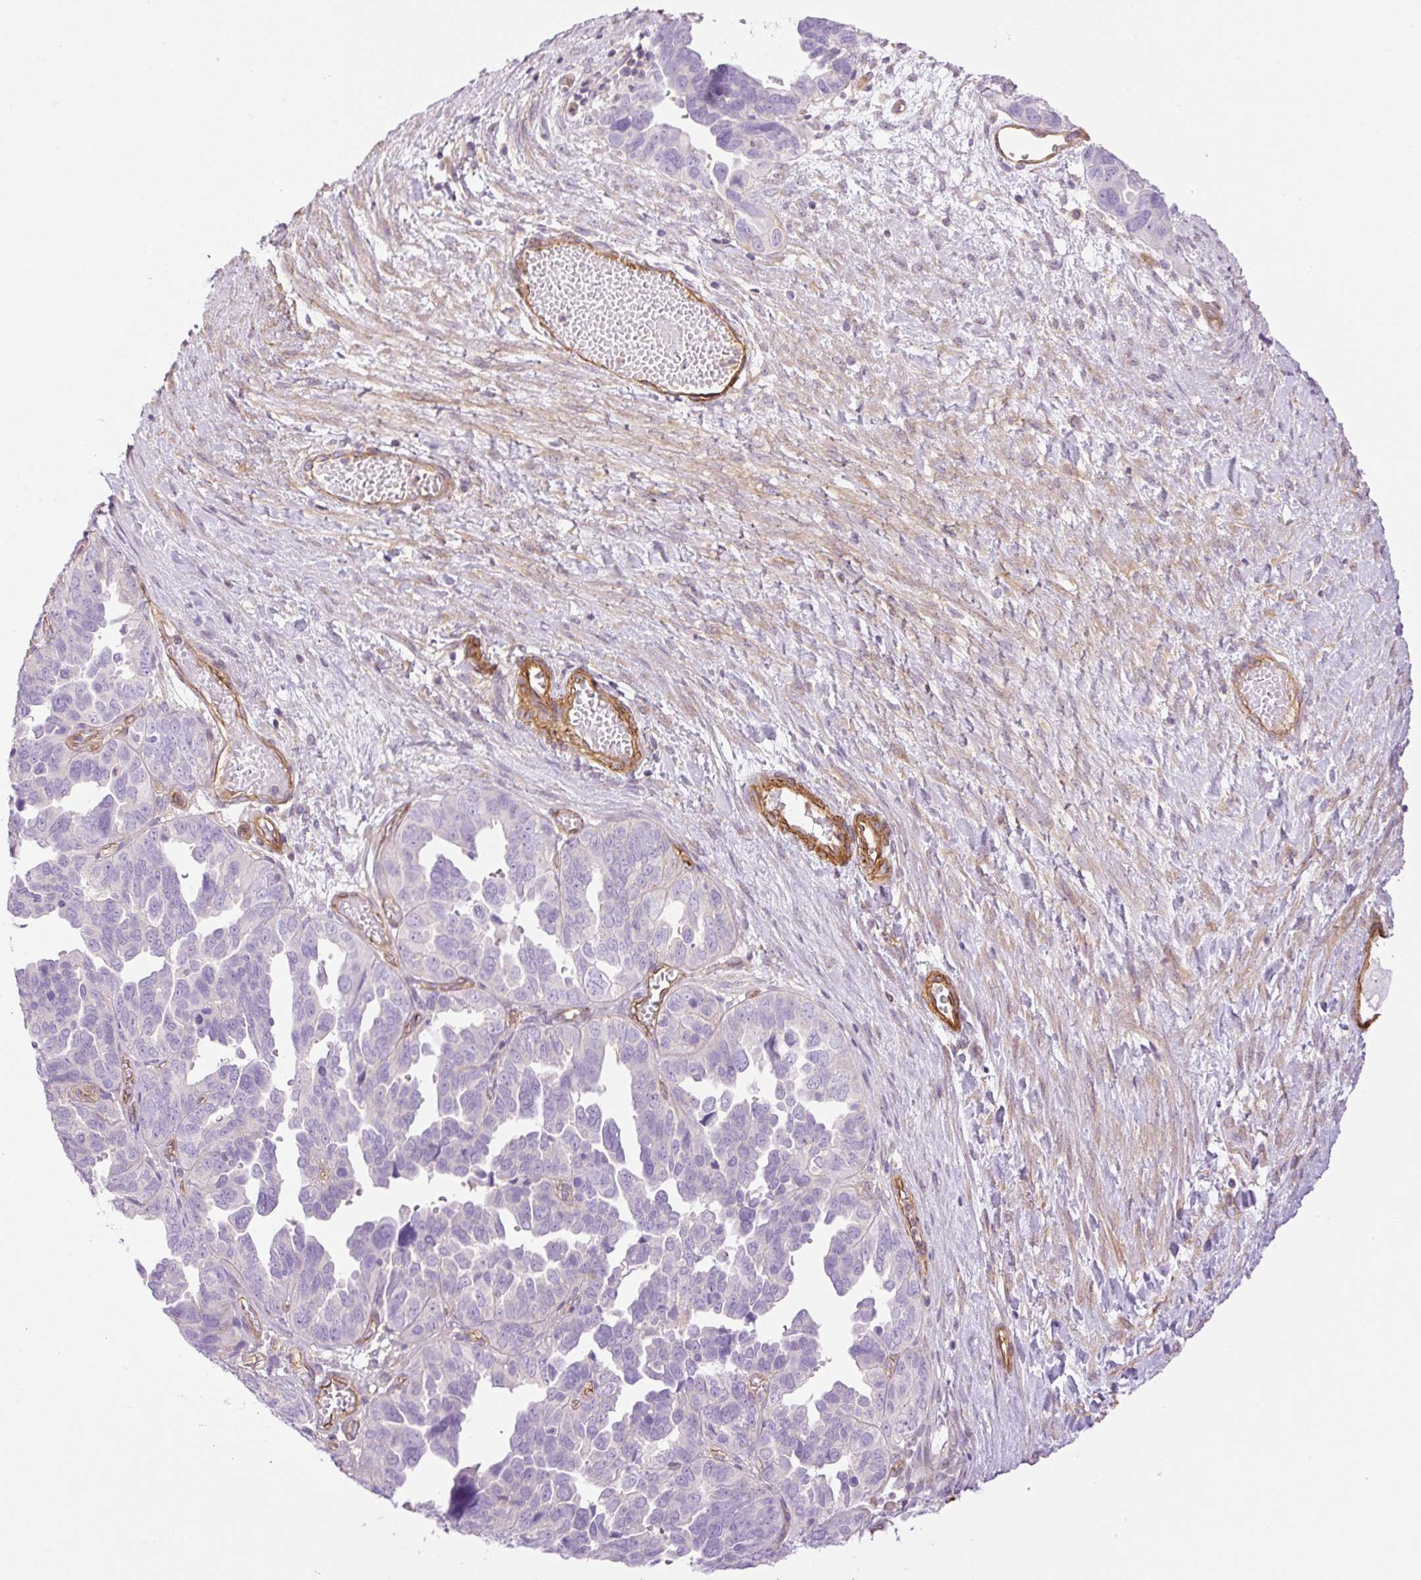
{"staining": {"intensity": "negative", "quantity": "none", "location": "none"}, "tissue": "ovarian cancer", "cell_type": "Tumor cells", "image_type": "cancer", "snomed": [{"axis": "morphology", "description": "Cystadenocarcinoma, serous, NOS"}, {"axis": "topography", "description": "Ovary"}], "caption": "Immunohistochemistry of human ovarian cancer displays no expression in tumor cells.", "gene": "EHD3", "patient": {"sex": "female", "age": 64}}